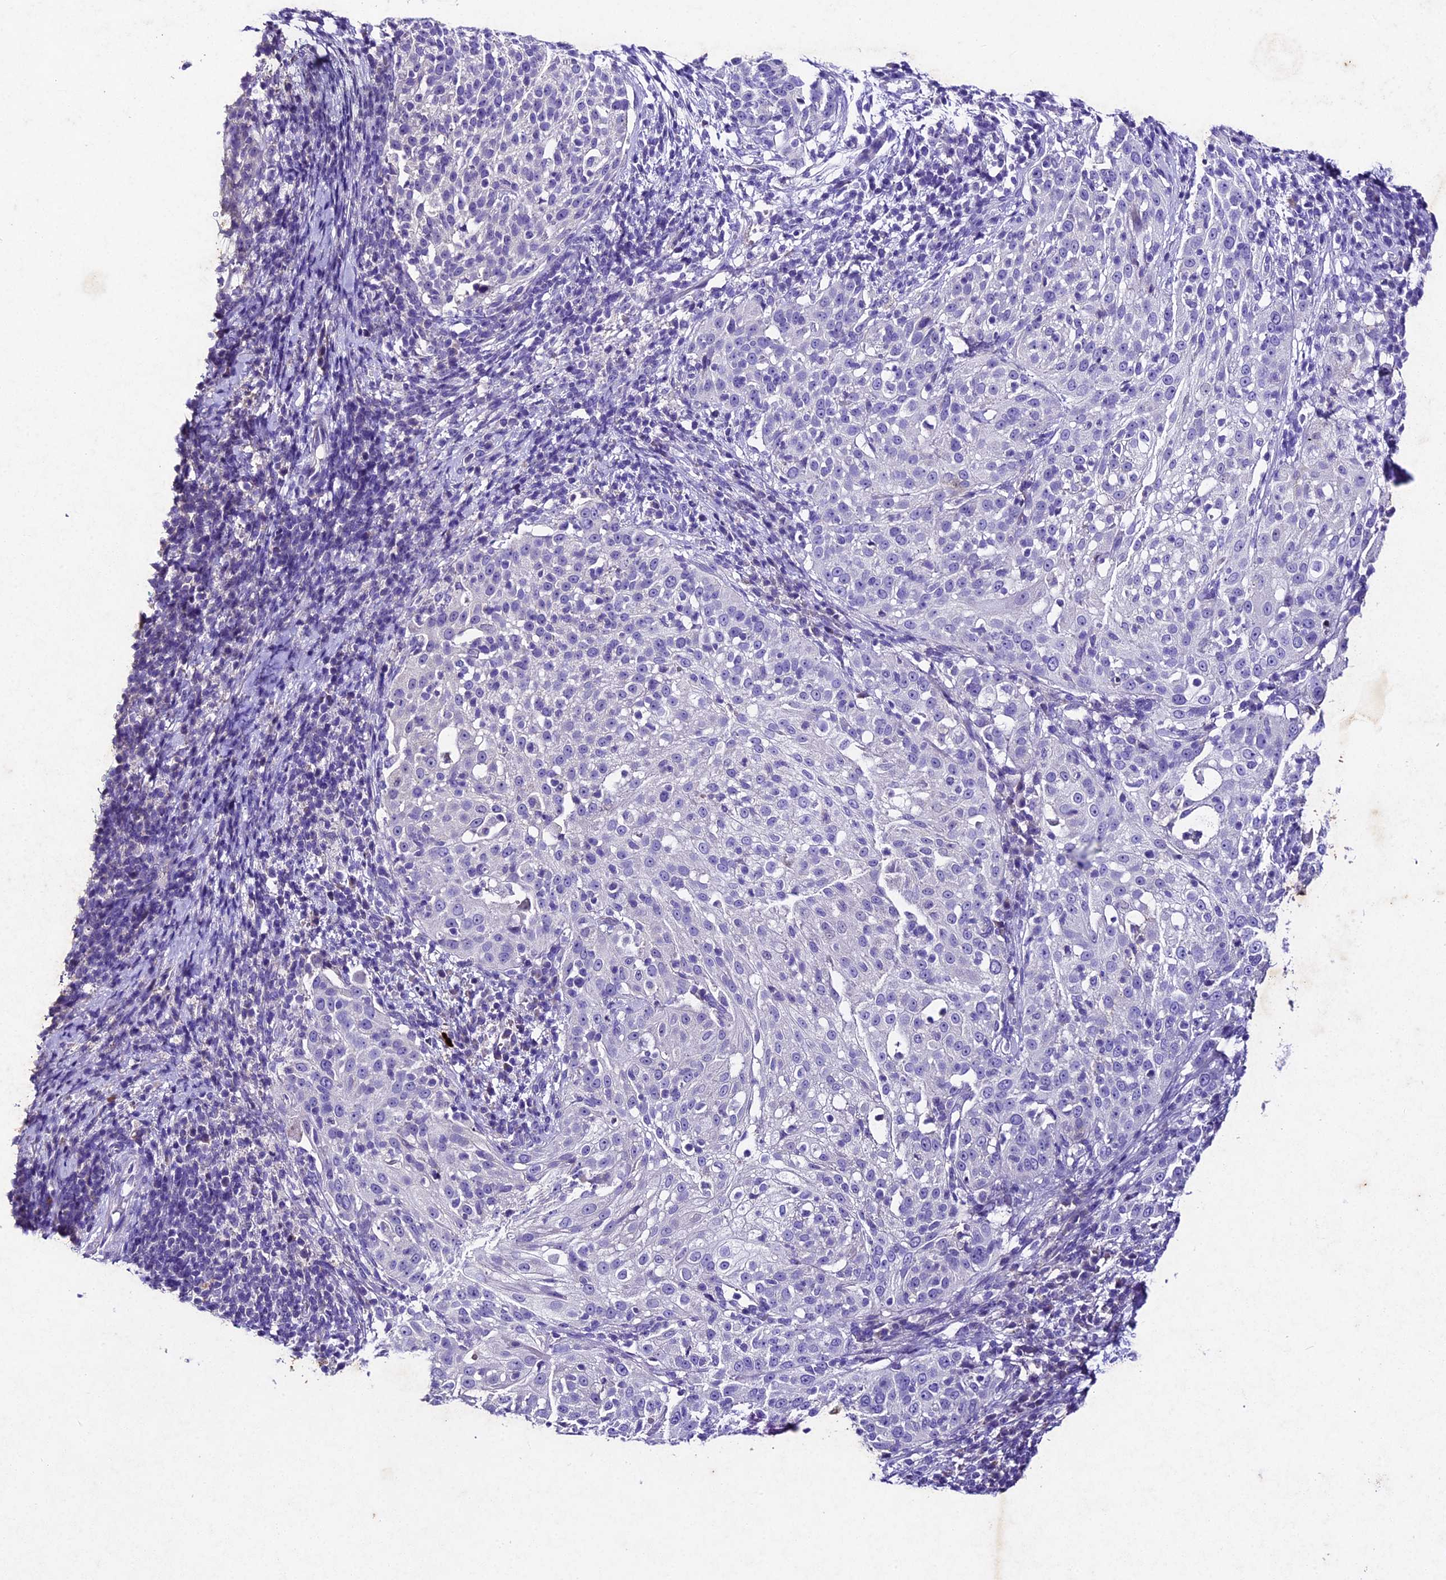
{"staining": {"intensity": "negative", "quantity": "none", "location": "none"}, "tissue": "cervical cancer", "cell_type": "Tumor cells", "image_type": "cancer", "snomed": [{"axis": "morphology", "description": "Squamous cell carcinoma, NOS"}, {"axis": "topography", "description": "Cervix"}], "caption": "This is an immunohistochemistry image of human squamous cell carcinoma (cervical). There is no staining in tumor cells.", "gene": "IFT140", "patient": {"sex": "female", "age": 57}}